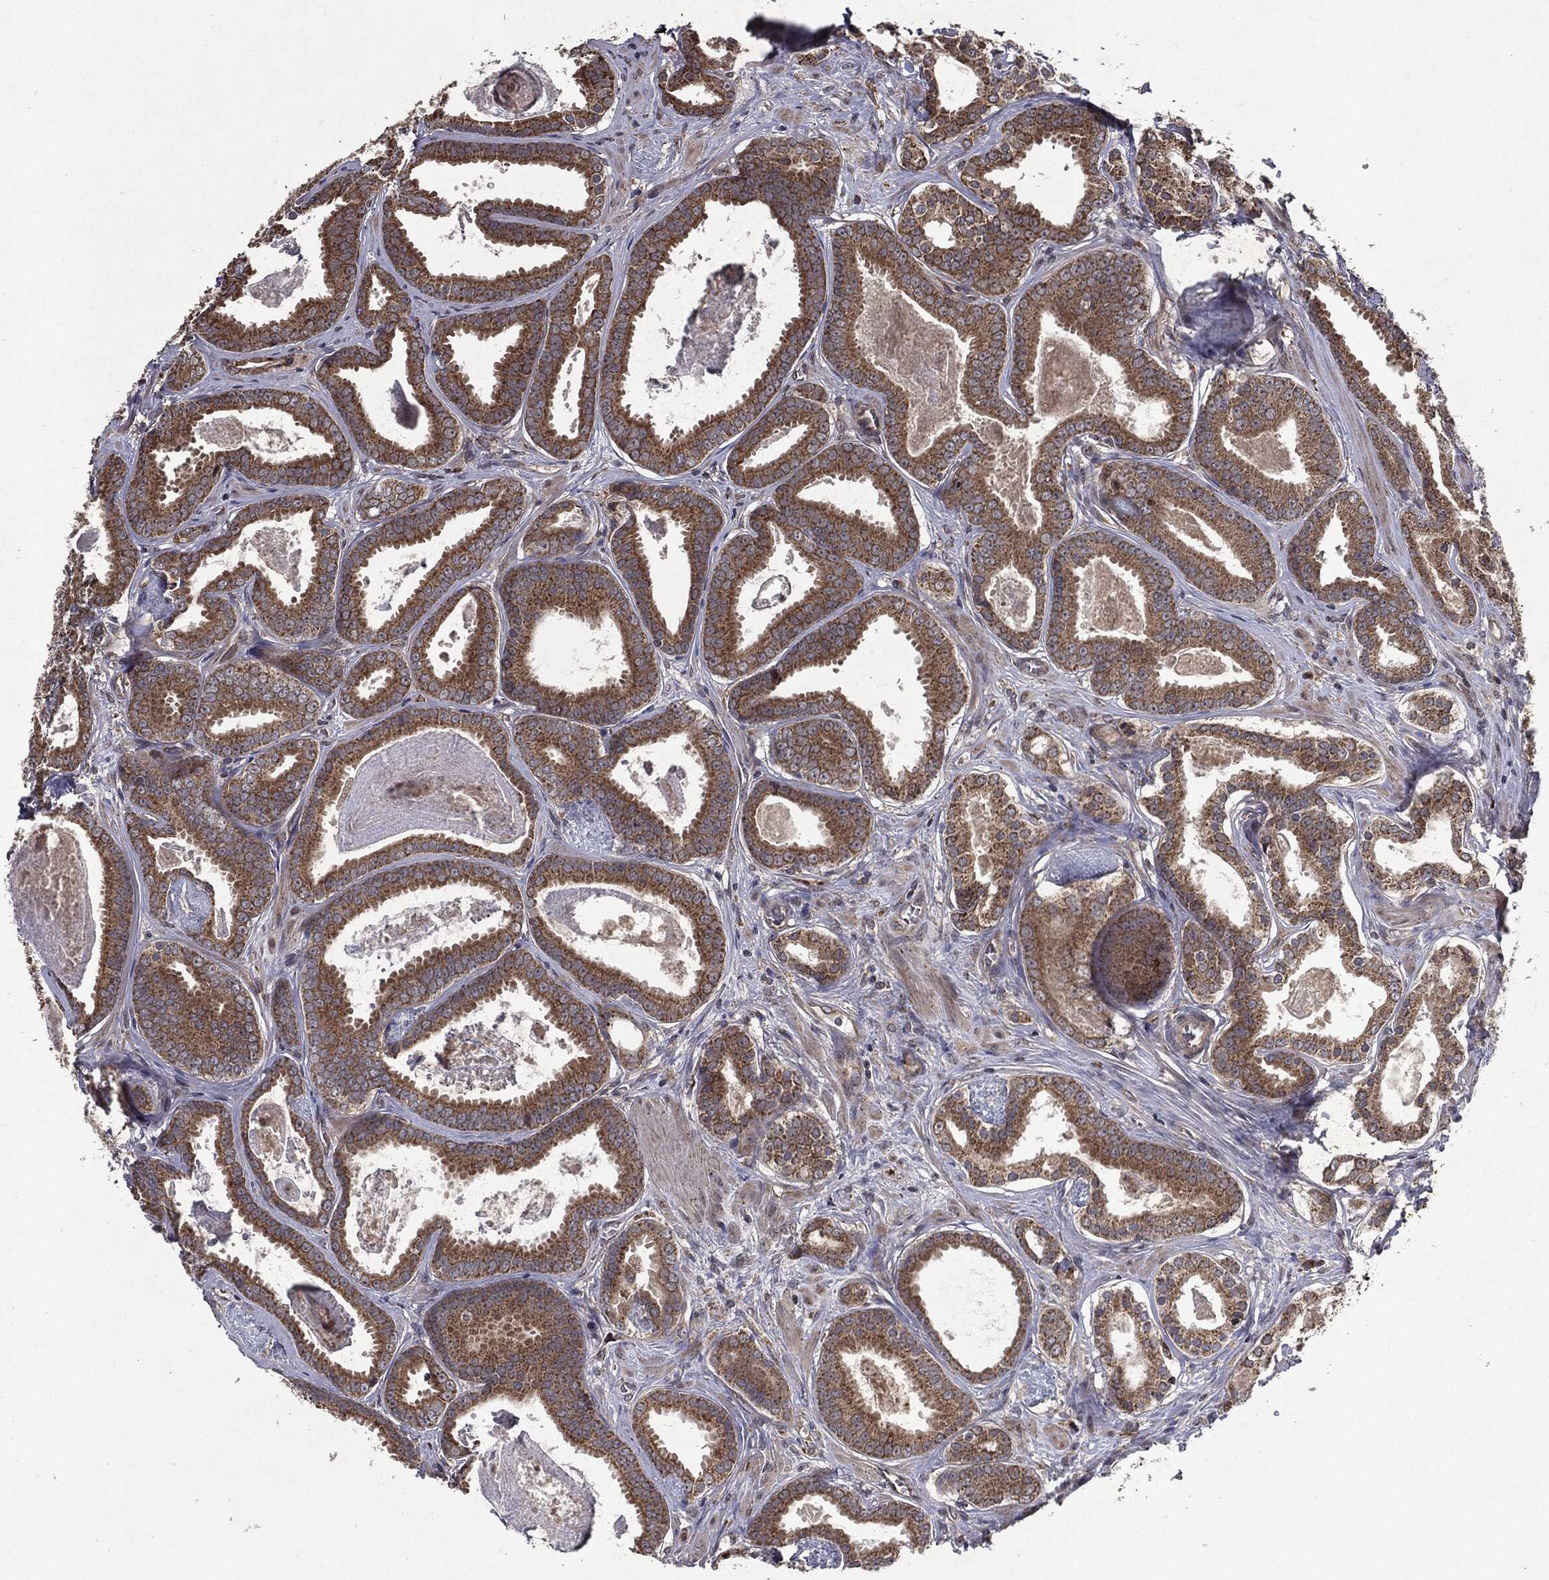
{"staining": {"intensity": "strong", "quantity": ">75%", "location": "cytoplasmic/membranous"}, "tissue": "prostate cancer", "cell_type": "Tumor cells", "image_type": "cancer", "snomed": [{"axis": "morphology", "description": "Adenocarcinoma, NOS"}, {"axis": "topography", "description": "Prostate"}], "caption": "DAB (3,3'-diaminobenzidine) immunohistochemical staining of prostate adenocarcinoma reveals strong cytoplasmic/membranous protein expression in approximately >75% of tumor cells. (IHC, brightfield microscopy, high magnification).", "gene": "HDAC5", "patient": {"sex": "male", "age": 61}}